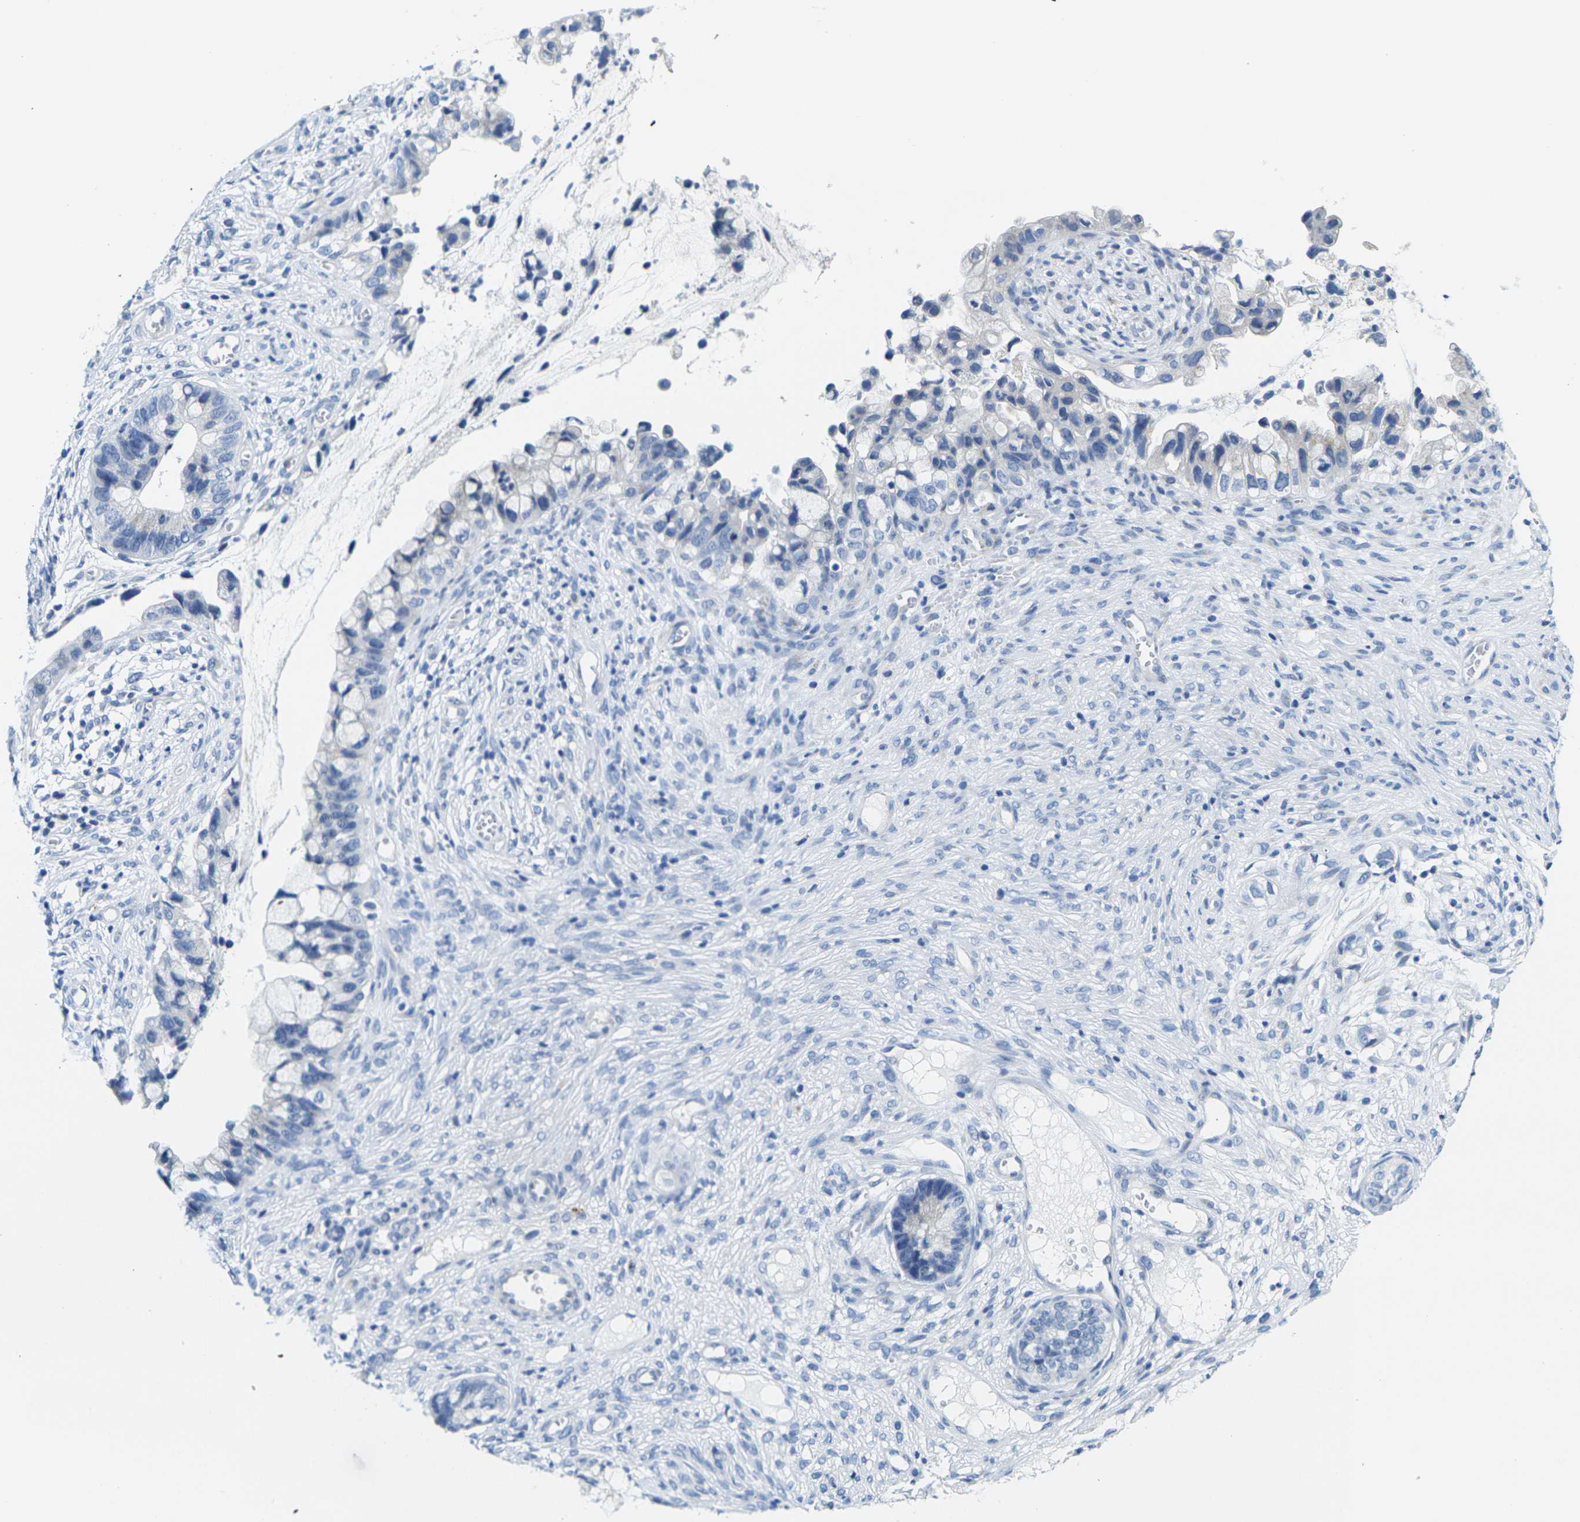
{"staining": {"intensity": "negative", "quantity": "none", "location": "none"}, "tissue": "cervical cancer", "cell_type": "Tumor cells", "image_type": "cancer", "snomed": [{"axis": "morphology", "description": "Adenocarcinoma, NOS"}, {"axis": "topography", "description": "Cervix"}], "caption": "Tumor cells show no significant staining in cervical cancer. (DAB (3,3'-diaminobenzidine) IHC, high magnification).", "gene": "CRK", "patient": {"sex": "female", "age": 44}}